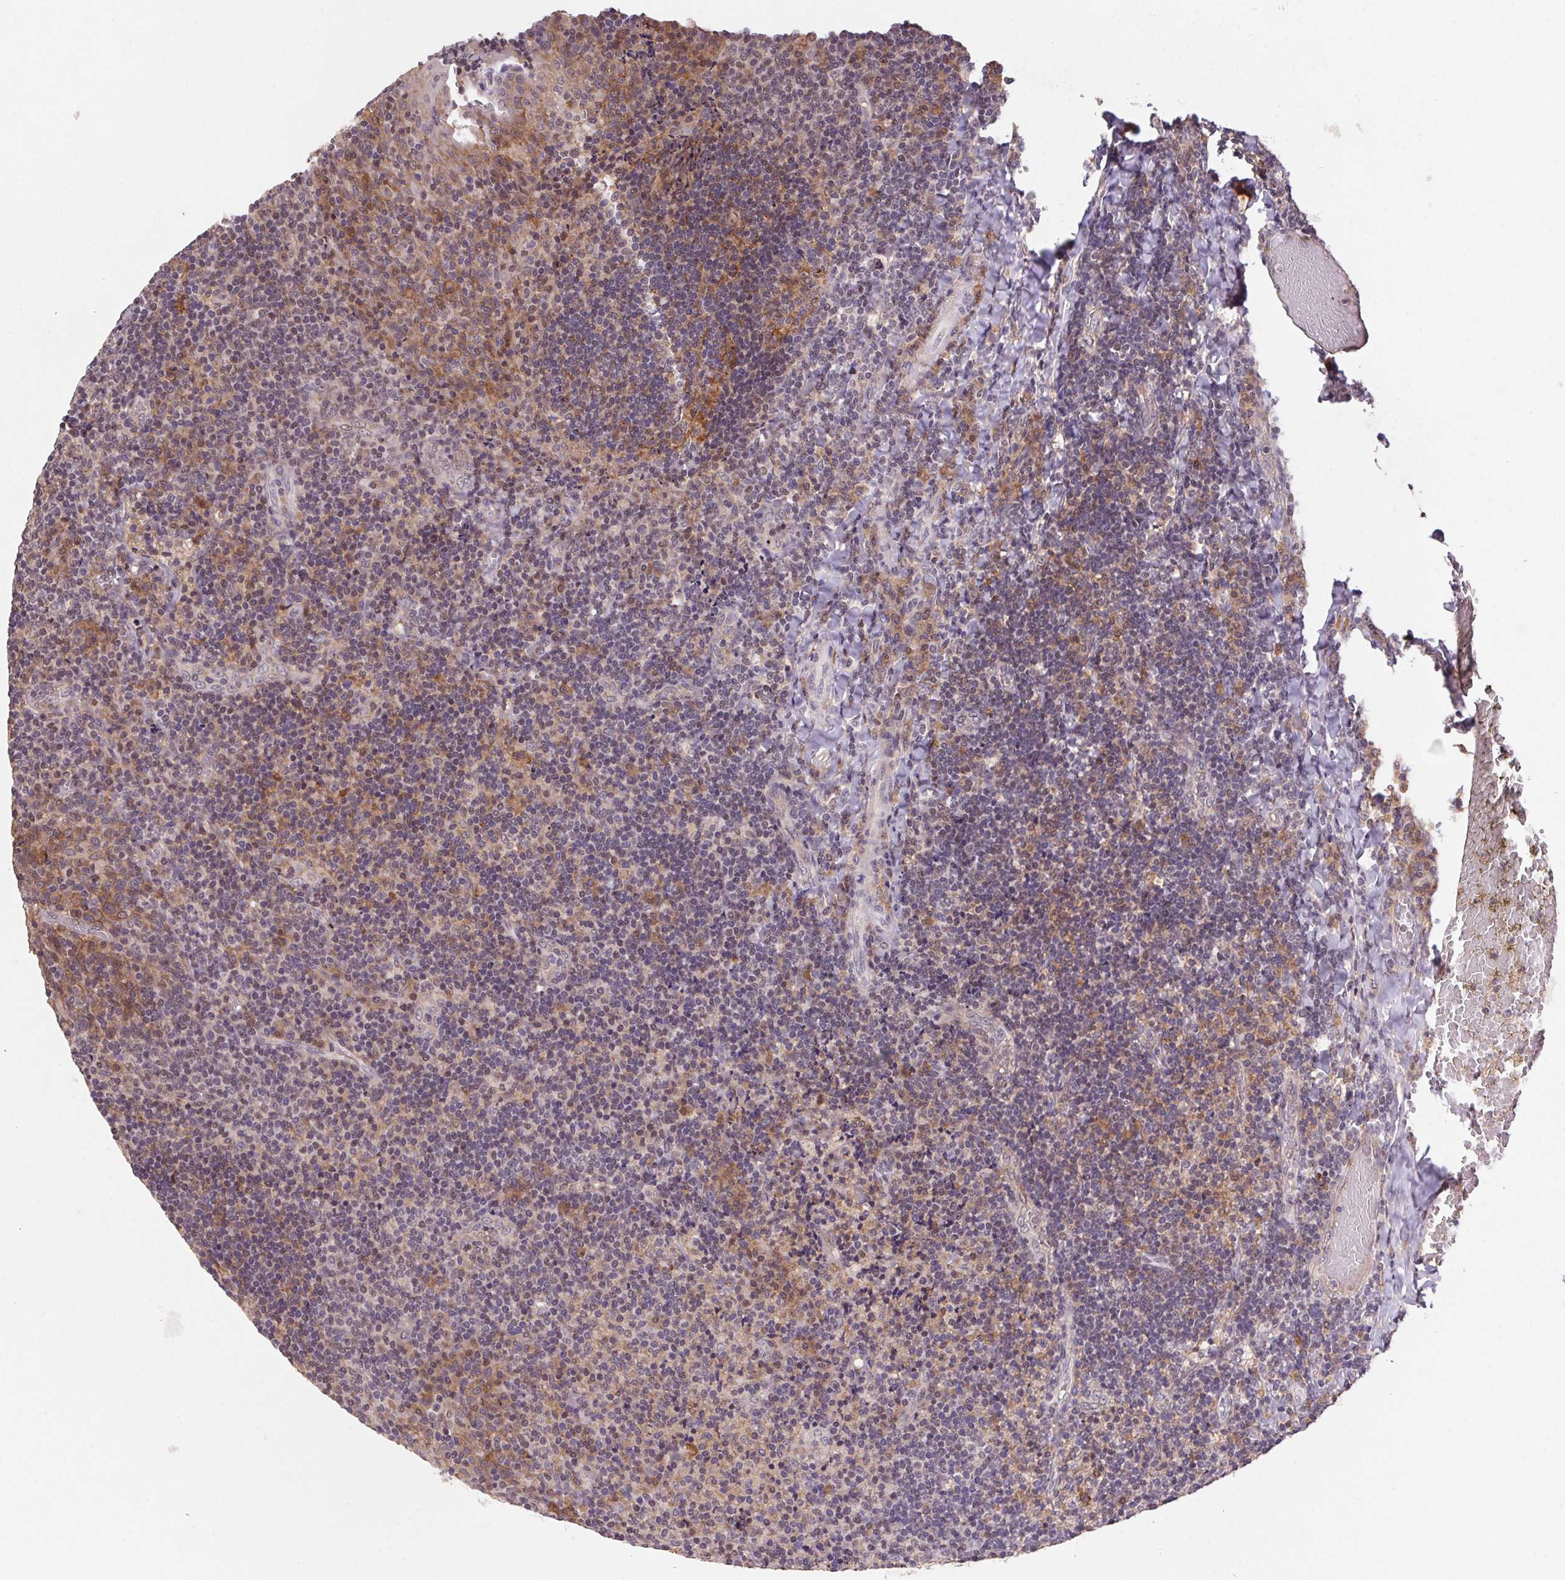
{"staining": {"intensity": "negative", "quantity": "none", "location": "none"}, "tissue": "tonsil", "cell_type": "Germinal center cells", "image_type": "normal", "snomed": [{"axis": "morphology", "description": "Normal tissue, NOS"}, {"axis": "topography", "description": "Tonsil"}], "caption": "Immunohistochemical staining of normal human tonsil exhibits no significant staining in germinal center cells.", "gene": "SLC52A2", "patient": {"sex": "male", "age": 17}}